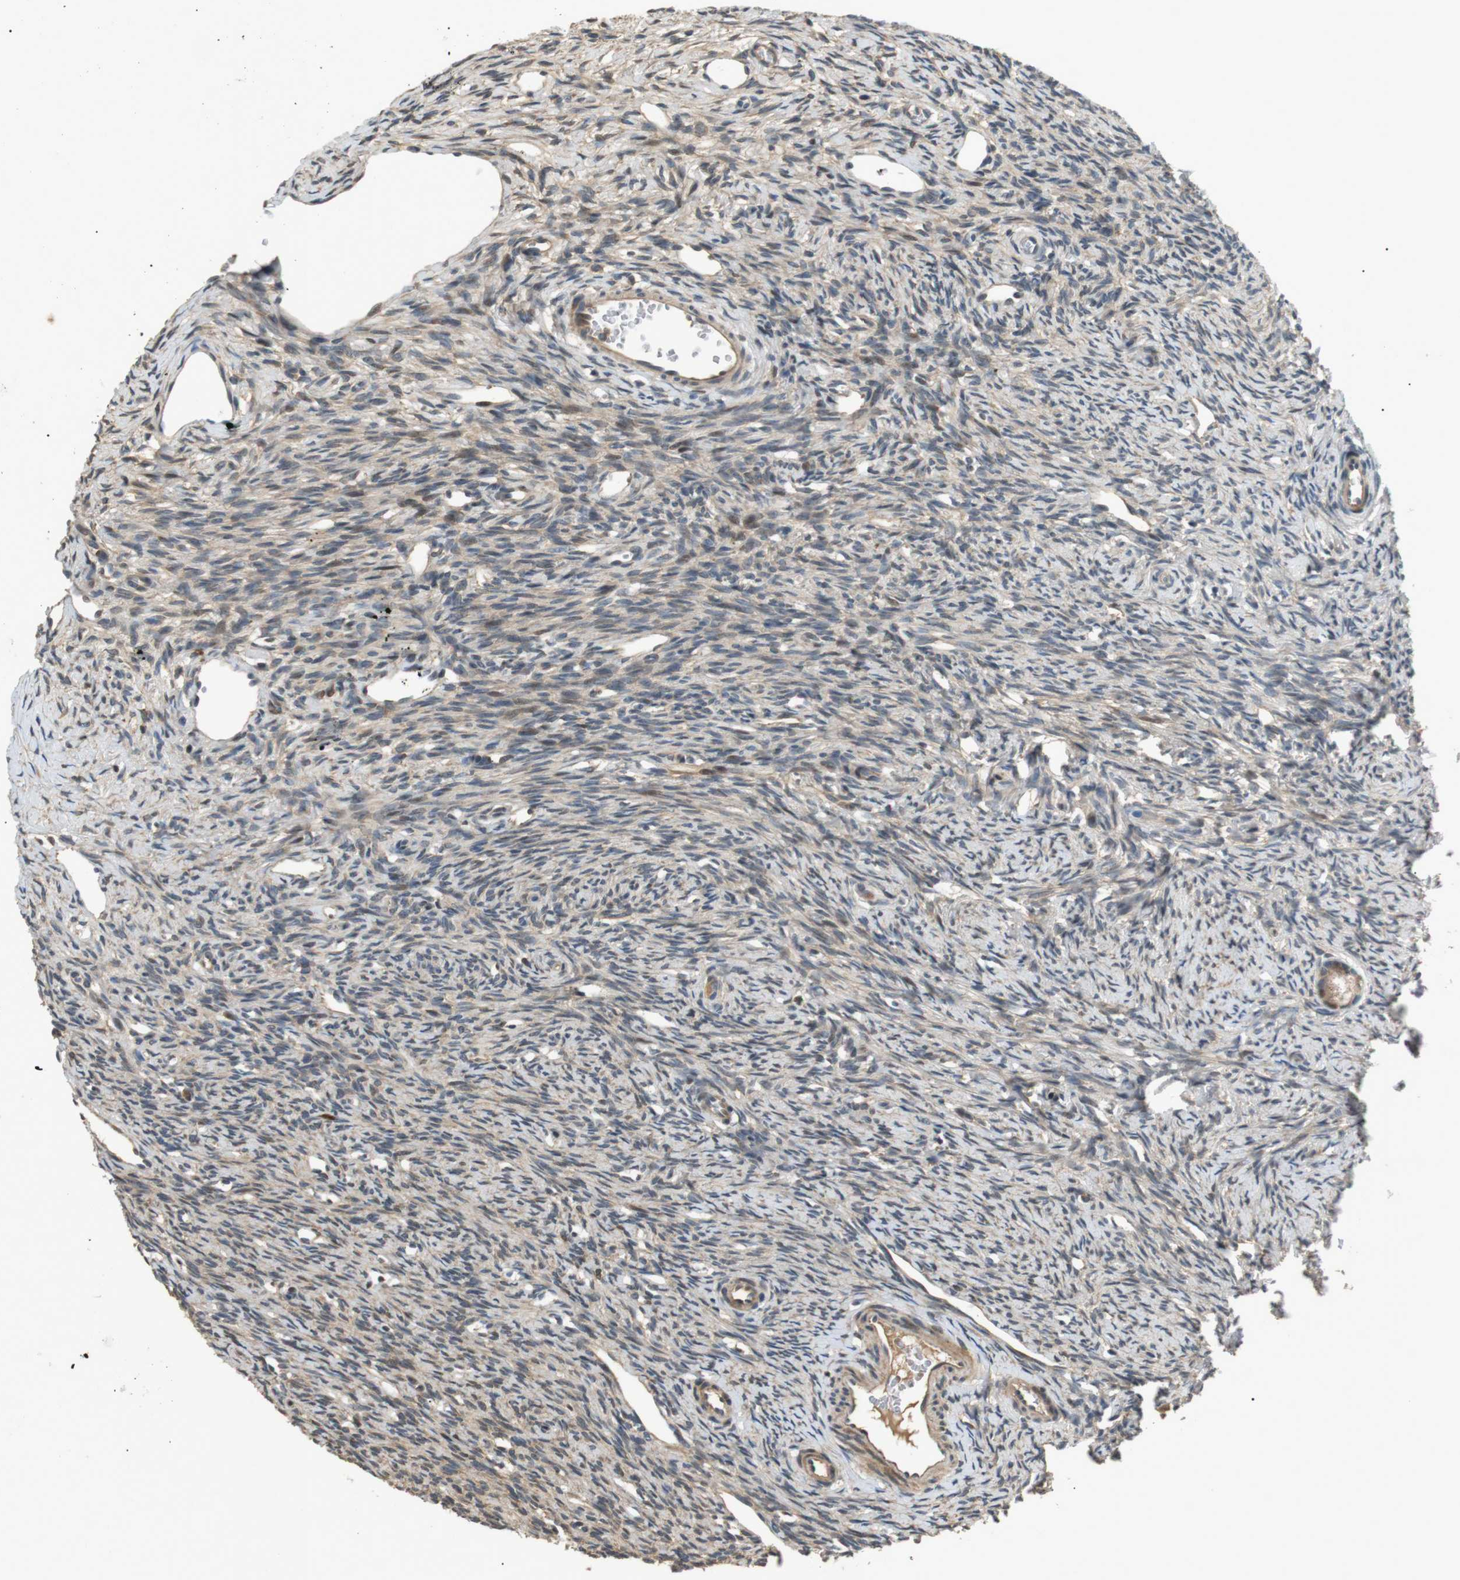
{"staining": {"intensity": "weak", "quantity": ">75%", "location": "cytoplasmic/membranous"}, "tissue": "ovary", "cell_type": "Follicle cells", "image_type": "normal", "snomed": [{"axis": "morphology", "description": "Normal tissue, NOS"}, {"axis": "topography", "description": "Ovary"}], "caption": "Follicle cells reveal weak cytoplasmic/membranous staining in about >75% of cells in benign ovary.", "gene": "HSPA13", "patient": {"sex": "female", "age": 33}}